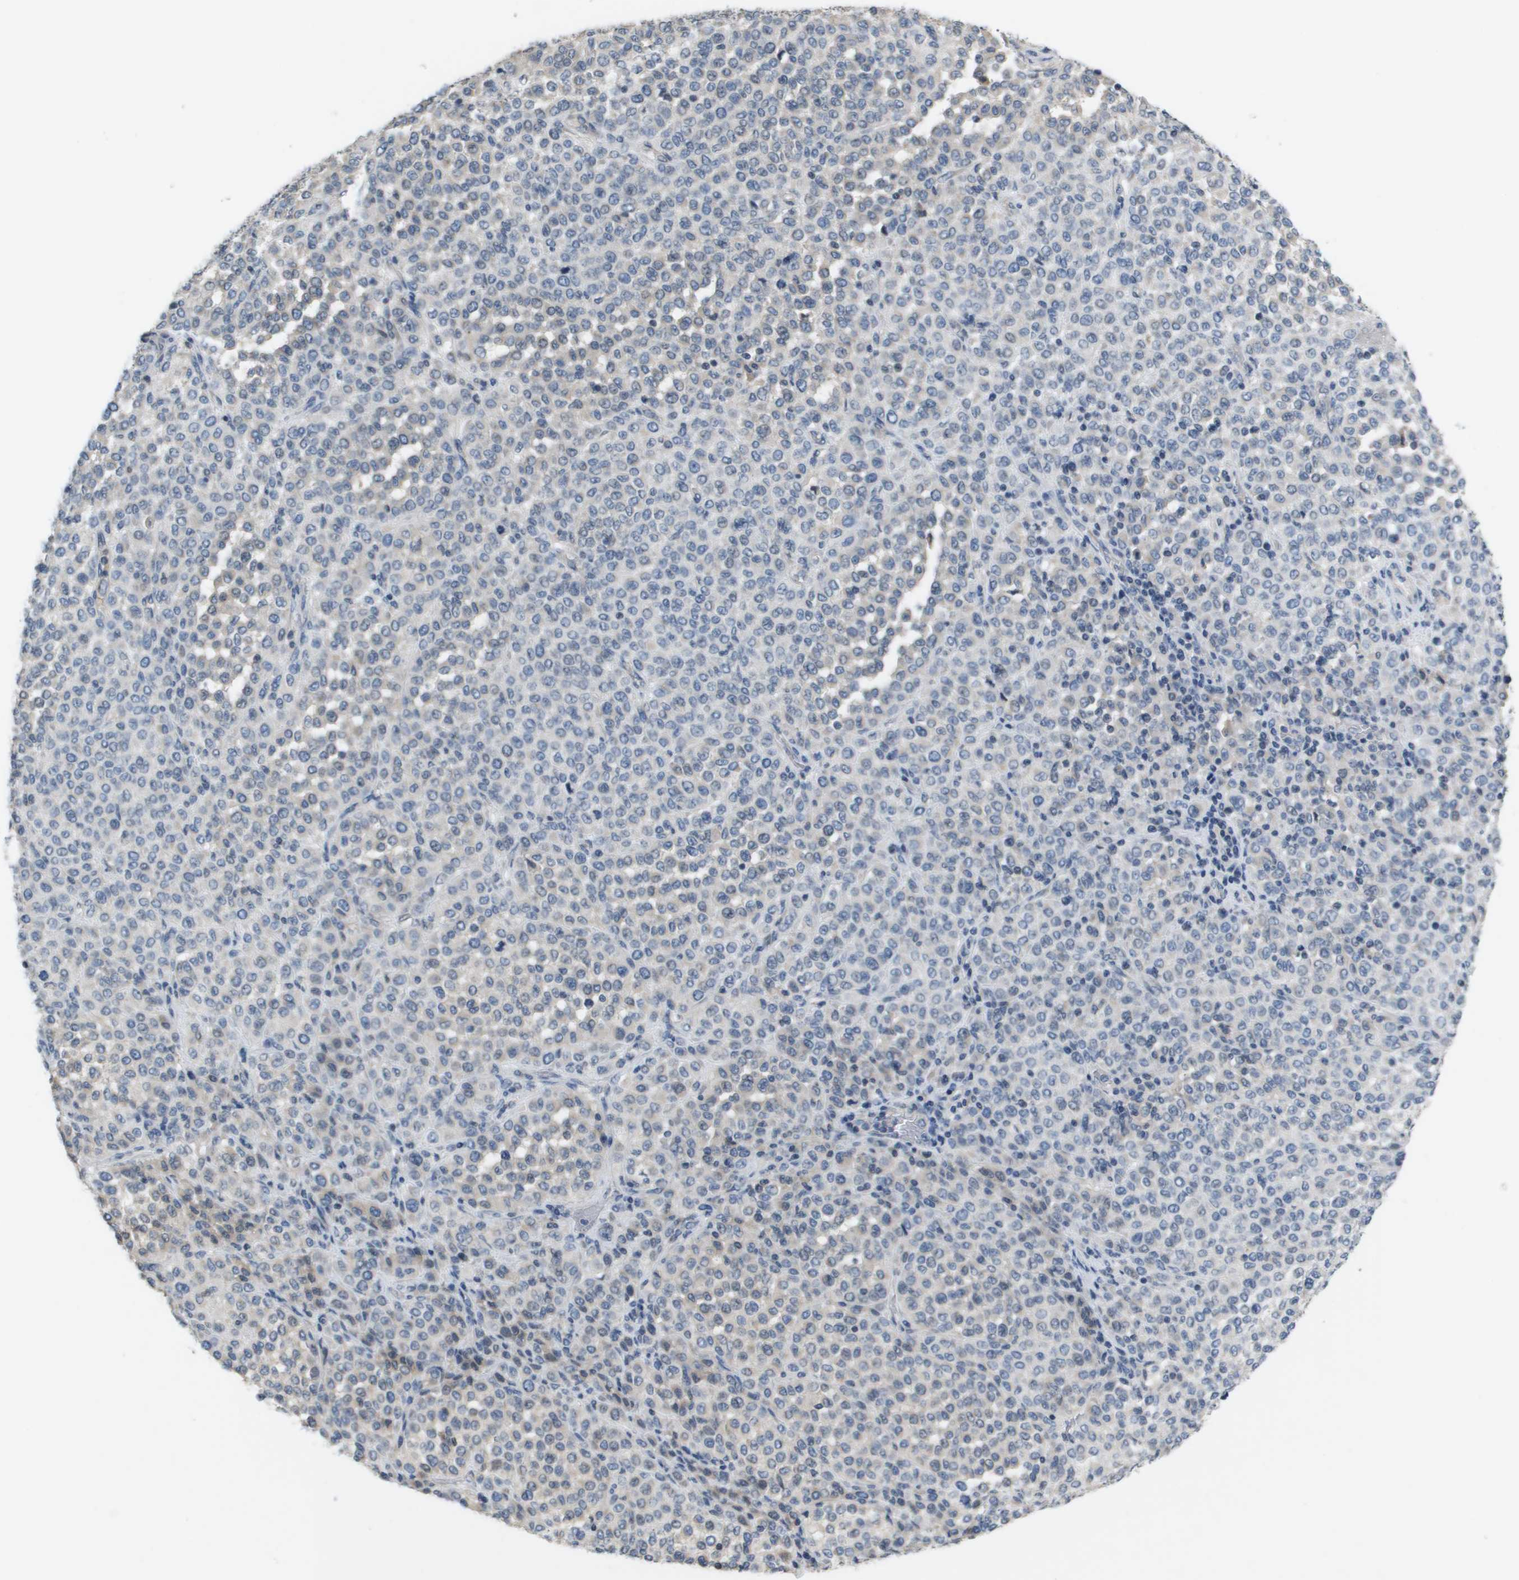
{"staining": {"intensity": "negative", "quantity": "none", "location": "none"}, "tissue": "melanoma", "cell_type": "Tumor cells", "image_type": "cancer", "snomed": [{"axis": "morphology", "description": "Malignant melanoma, Metastatic site"}, {"axis": "topography", "description": "Pancreas"}], "caption": "Immunohistochemistry image of neoplastic tissue: malignant melanoma (metastatic site) stained with DAB demonstrates no significant protein staining in tumor cells.", "gene": "CAPN11", "patient": {"sex": "female", "age": 30}}